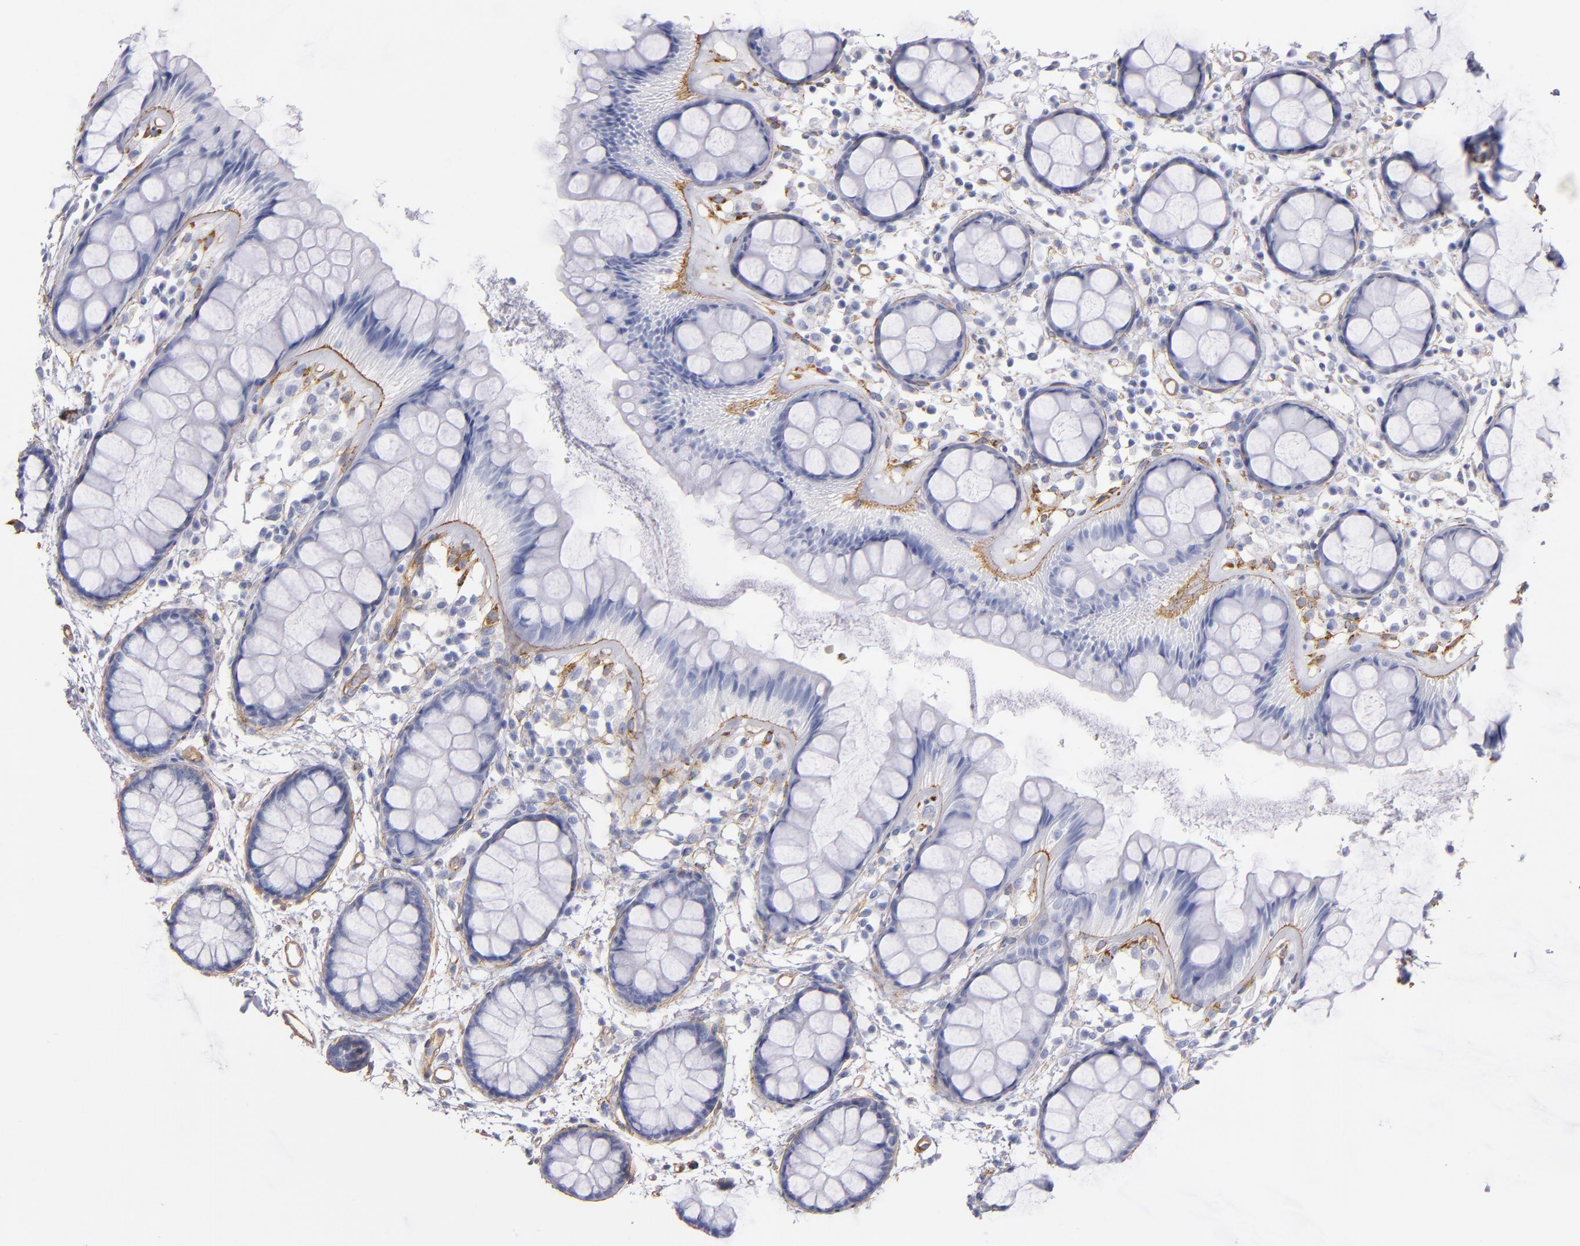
{"staining": {"intensity": "moderate", "quantity": "<25%", "location": "cytoplasmic/membranous"}, "tissue": "rectum", "cell_type": "Glandular cells", "image_type": "normal", "snomed": [{"axis": "morphology", "description": "Normal tissue, NOS"}, {"axis": "topography", "description": "Rectum"}], "caption": "DAB (3,3'-diaminobenzidine) immunohistochemical staining of benign human rectum exhibits moderate cytoplasmic/membranous protein expression in approximately <25% of glandular cells.", "gene": "LAMC1", "patient": {"sex": "female", "age": 66}}